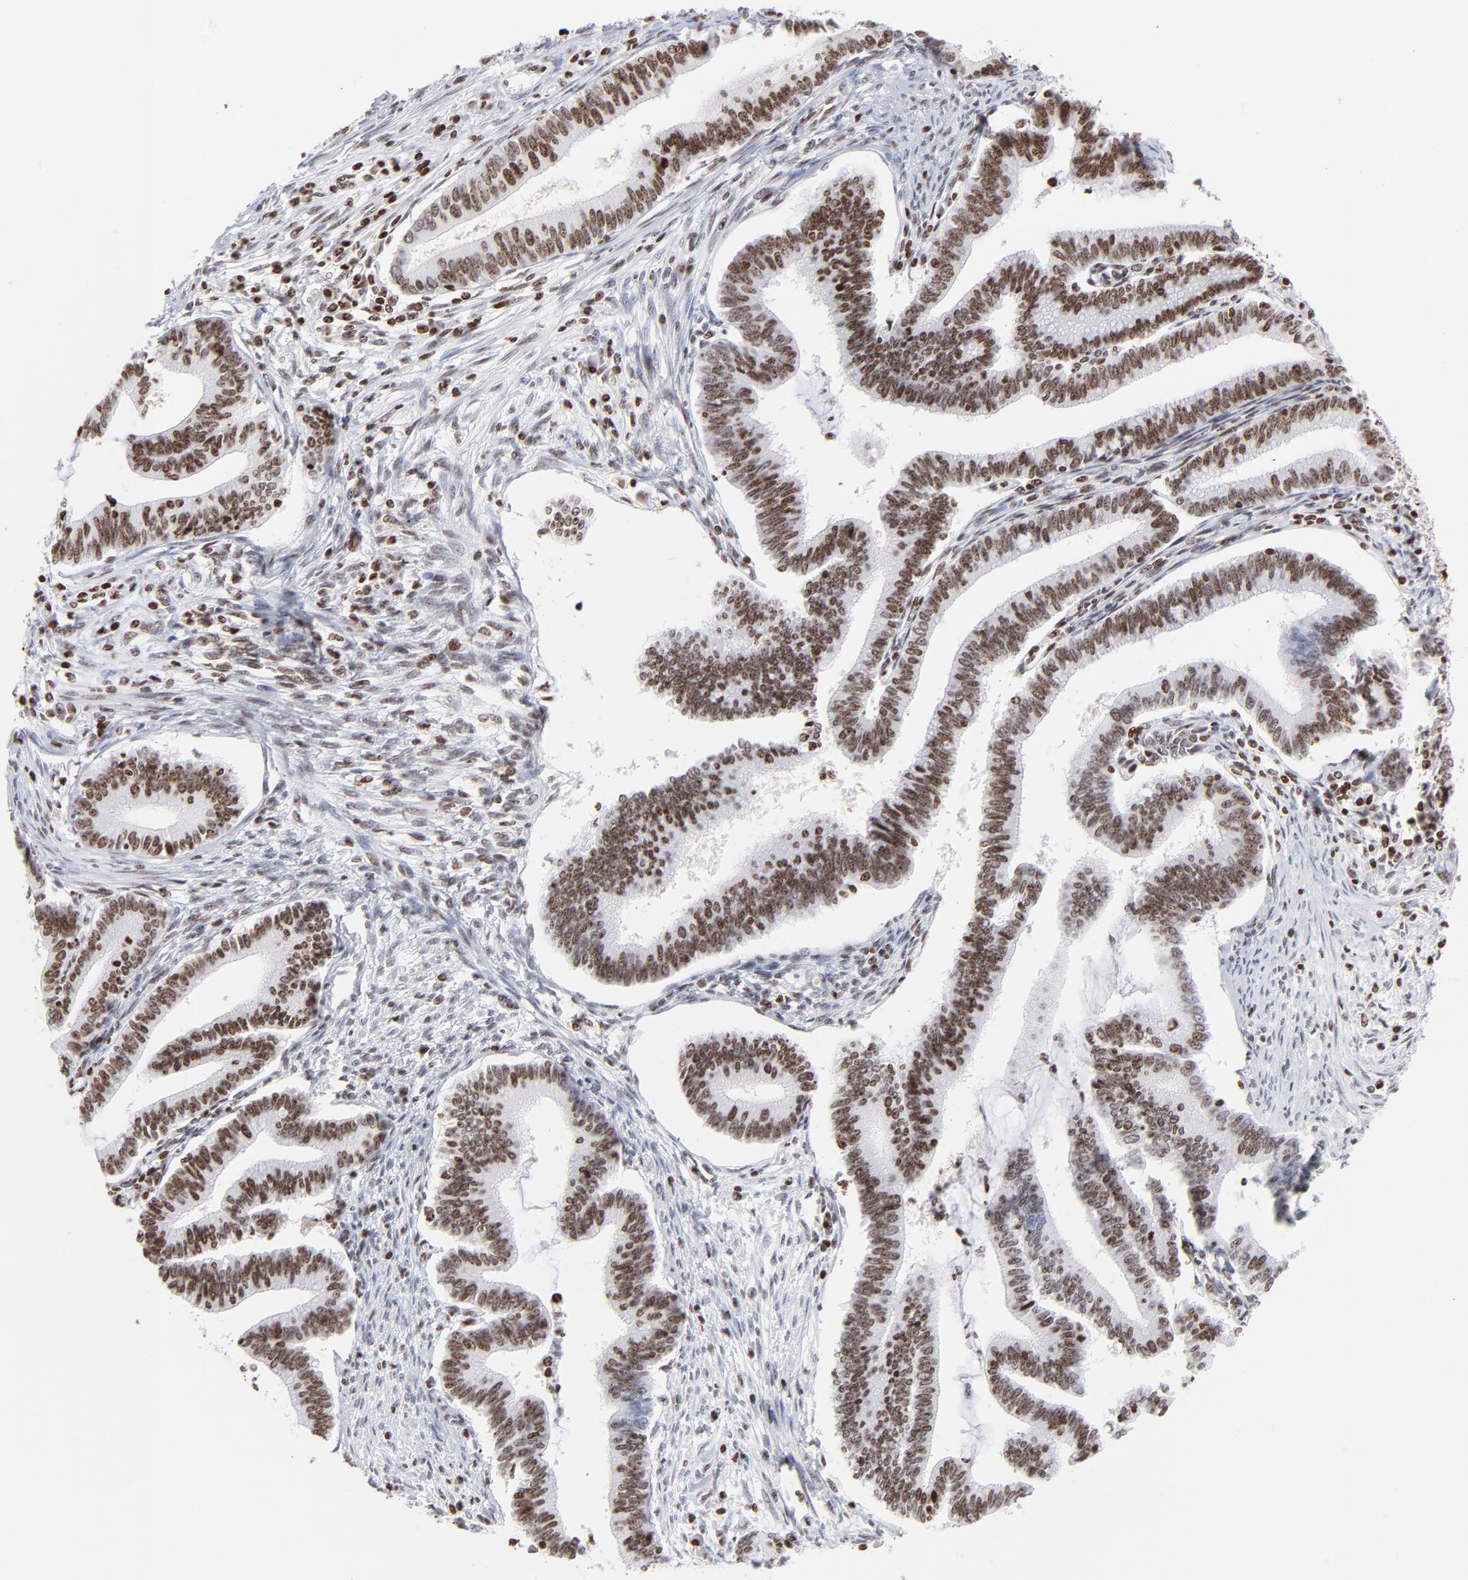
{"staining": {"intensity": "strong", "quantity": ">75%", "location": "nuclear"}, "tissue": "cervical cancer", "cell_type": "Tumor cells", "image_type": "cancer", "snomed": [{"axis": "morphology", "description": "Adenocarcinoma, NOS"}, {"axis": "topography", "description": "Cervix"}], "caption": "Cervical cancer (adenocarcinoma) stained with a brown dye exhibits strong nuclear positive positivity in about >75% of tumor cells.", "gene": "RTL4", "patient": {"sex": "female", "age": 36}}